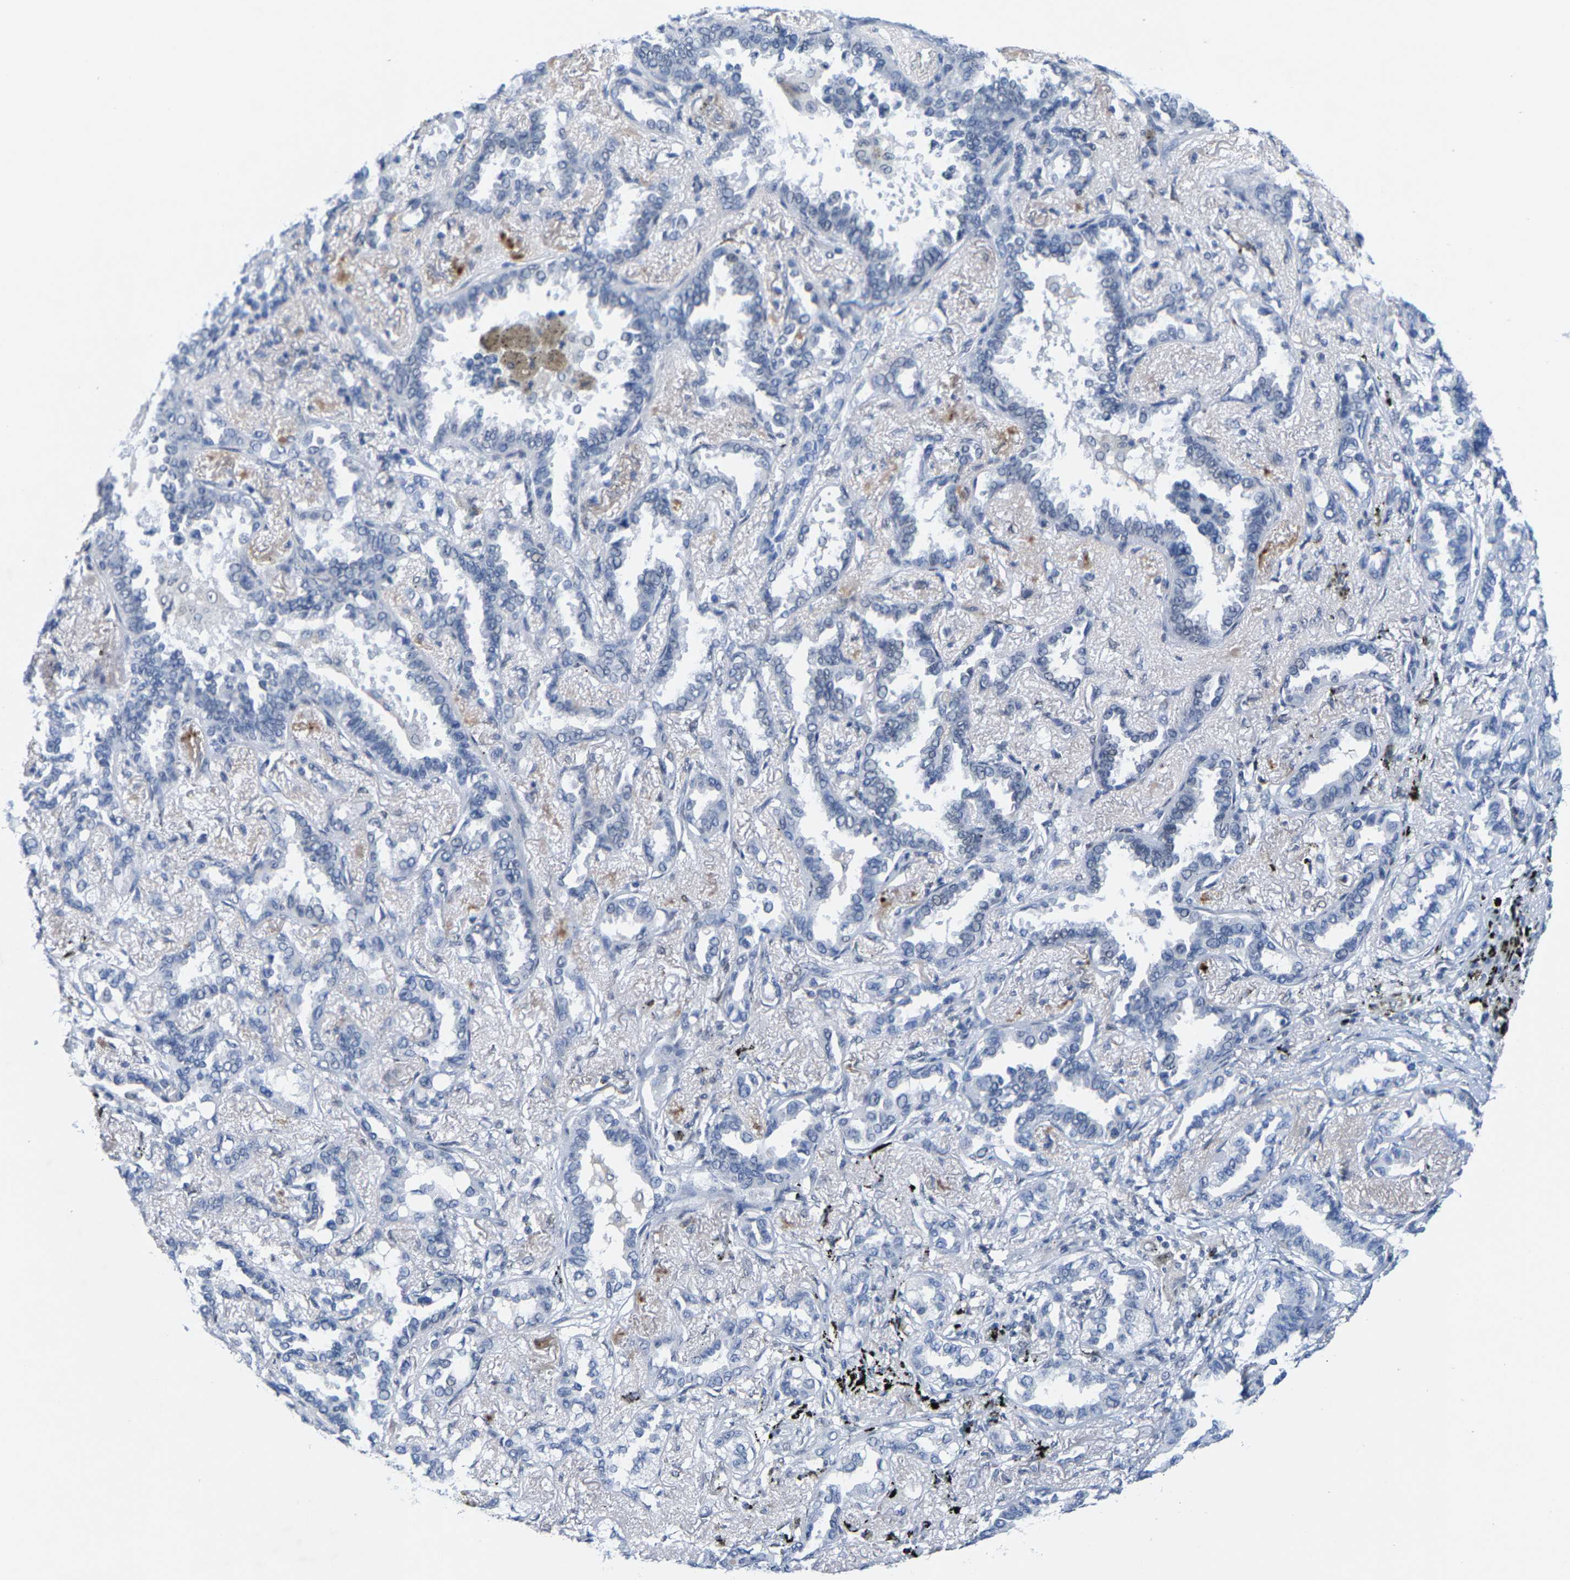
{"staining": {"intensity": "negative", "quantity": "none", "location": "none"}, "tissue": "lung cancer", "cell_type": "Tumor cells", "image_type": "cancer", "snomed": [{"axis": "morphology", "description": "Adenocarcinoma, NOS"}, {"axis": "topography", "description": "Lung"}], "caption": "Immunohistochemical staining of lung adenocarcinoma exhibits no significant expression in tumor cells.", "gene": "SETD1B", "patient": {"sex": "male", "age": 59}}